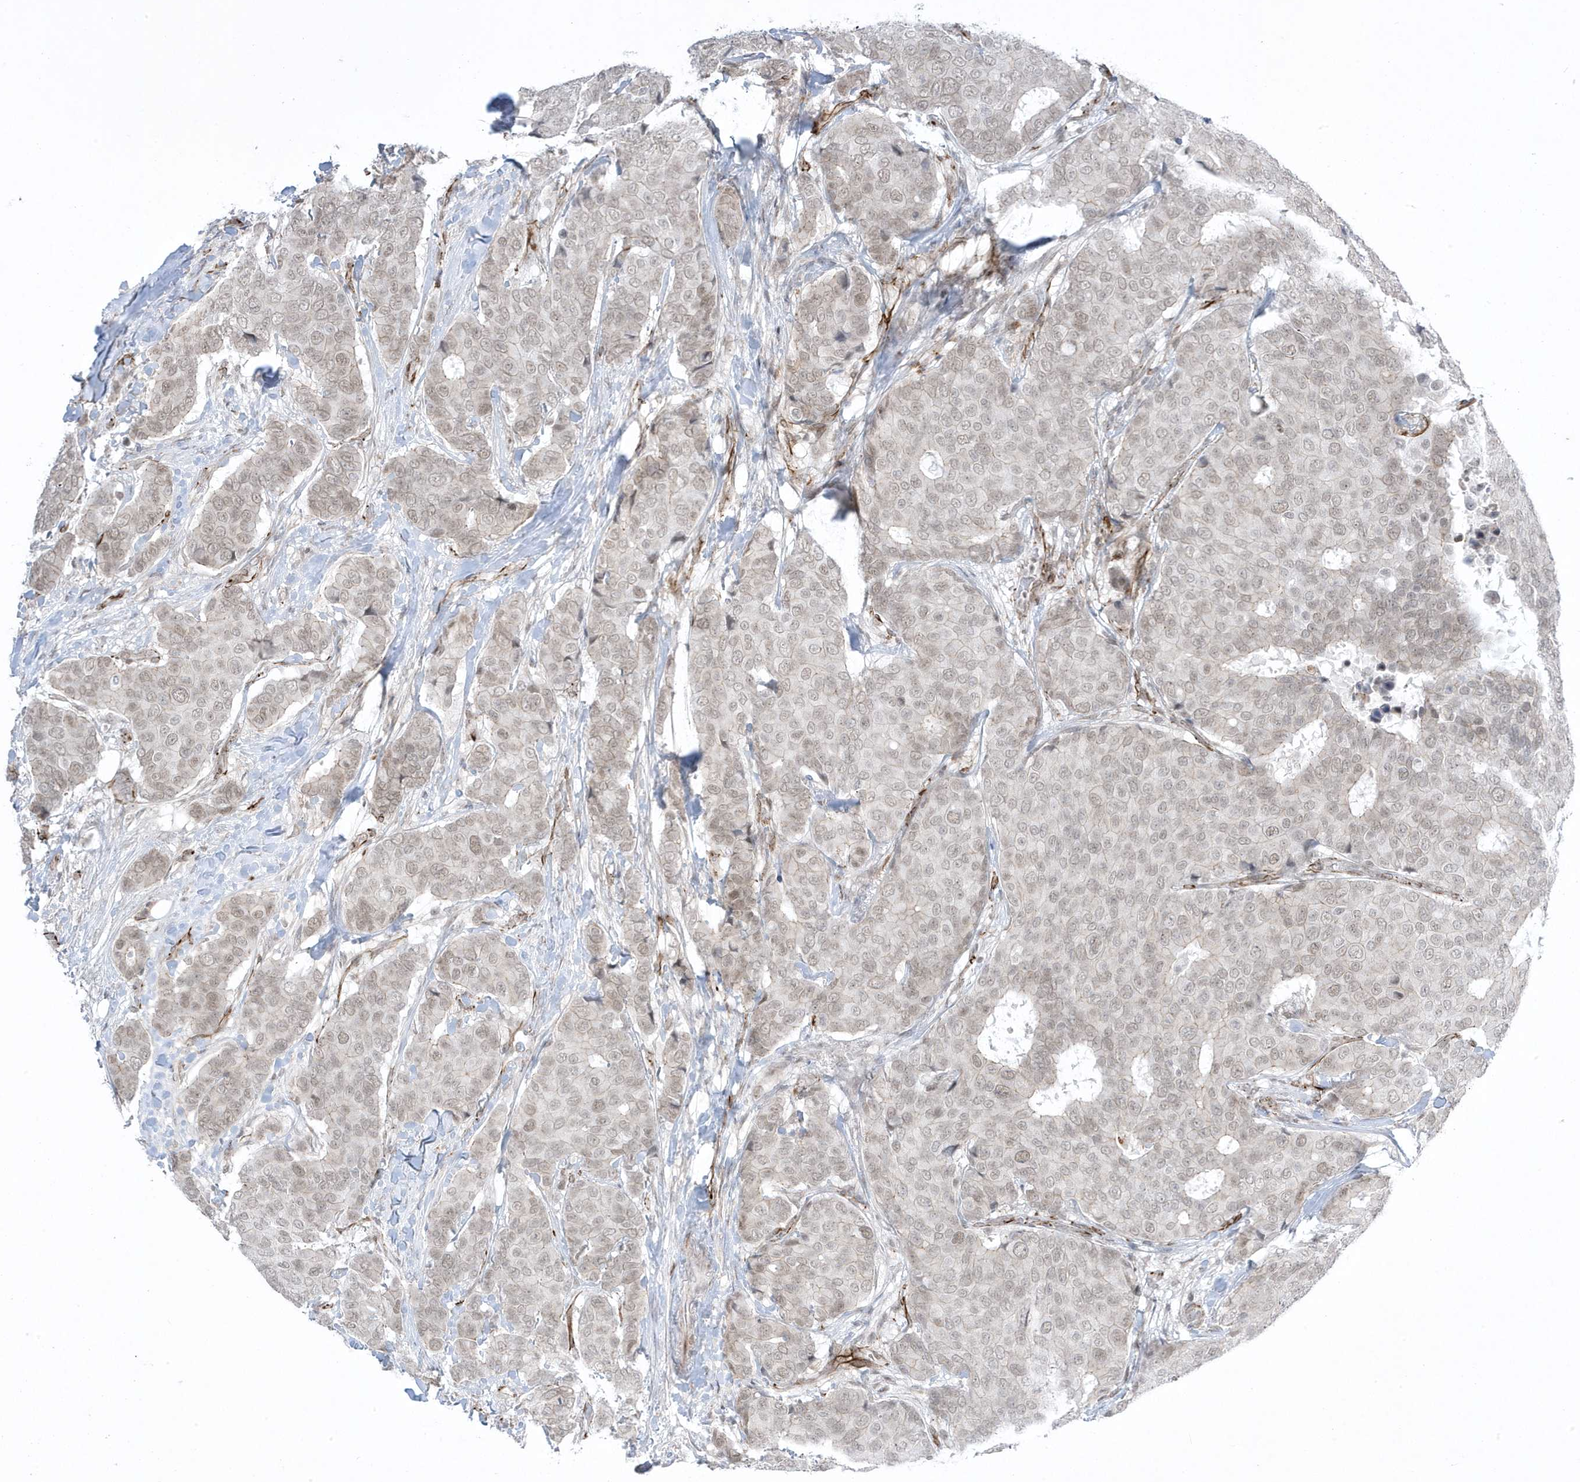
{"staining": {"intensity": "weak", "quantity": ">75%", "location": "nuclear"}, "tissue": "breast cancer", "cell_type": "Tumor cells", "image_type": "cancer", "snomed": [{"axis": "morphology", "description": "Duct carcinoma"}, {"axis": "topography", "description": "Breast"}], "caption": "Breast cancer stained with a protein marker demonstrates weak staining in tumor cells.", "gene": "ADAMTSL3", "patient": {"sex": "female", "age": 75}}